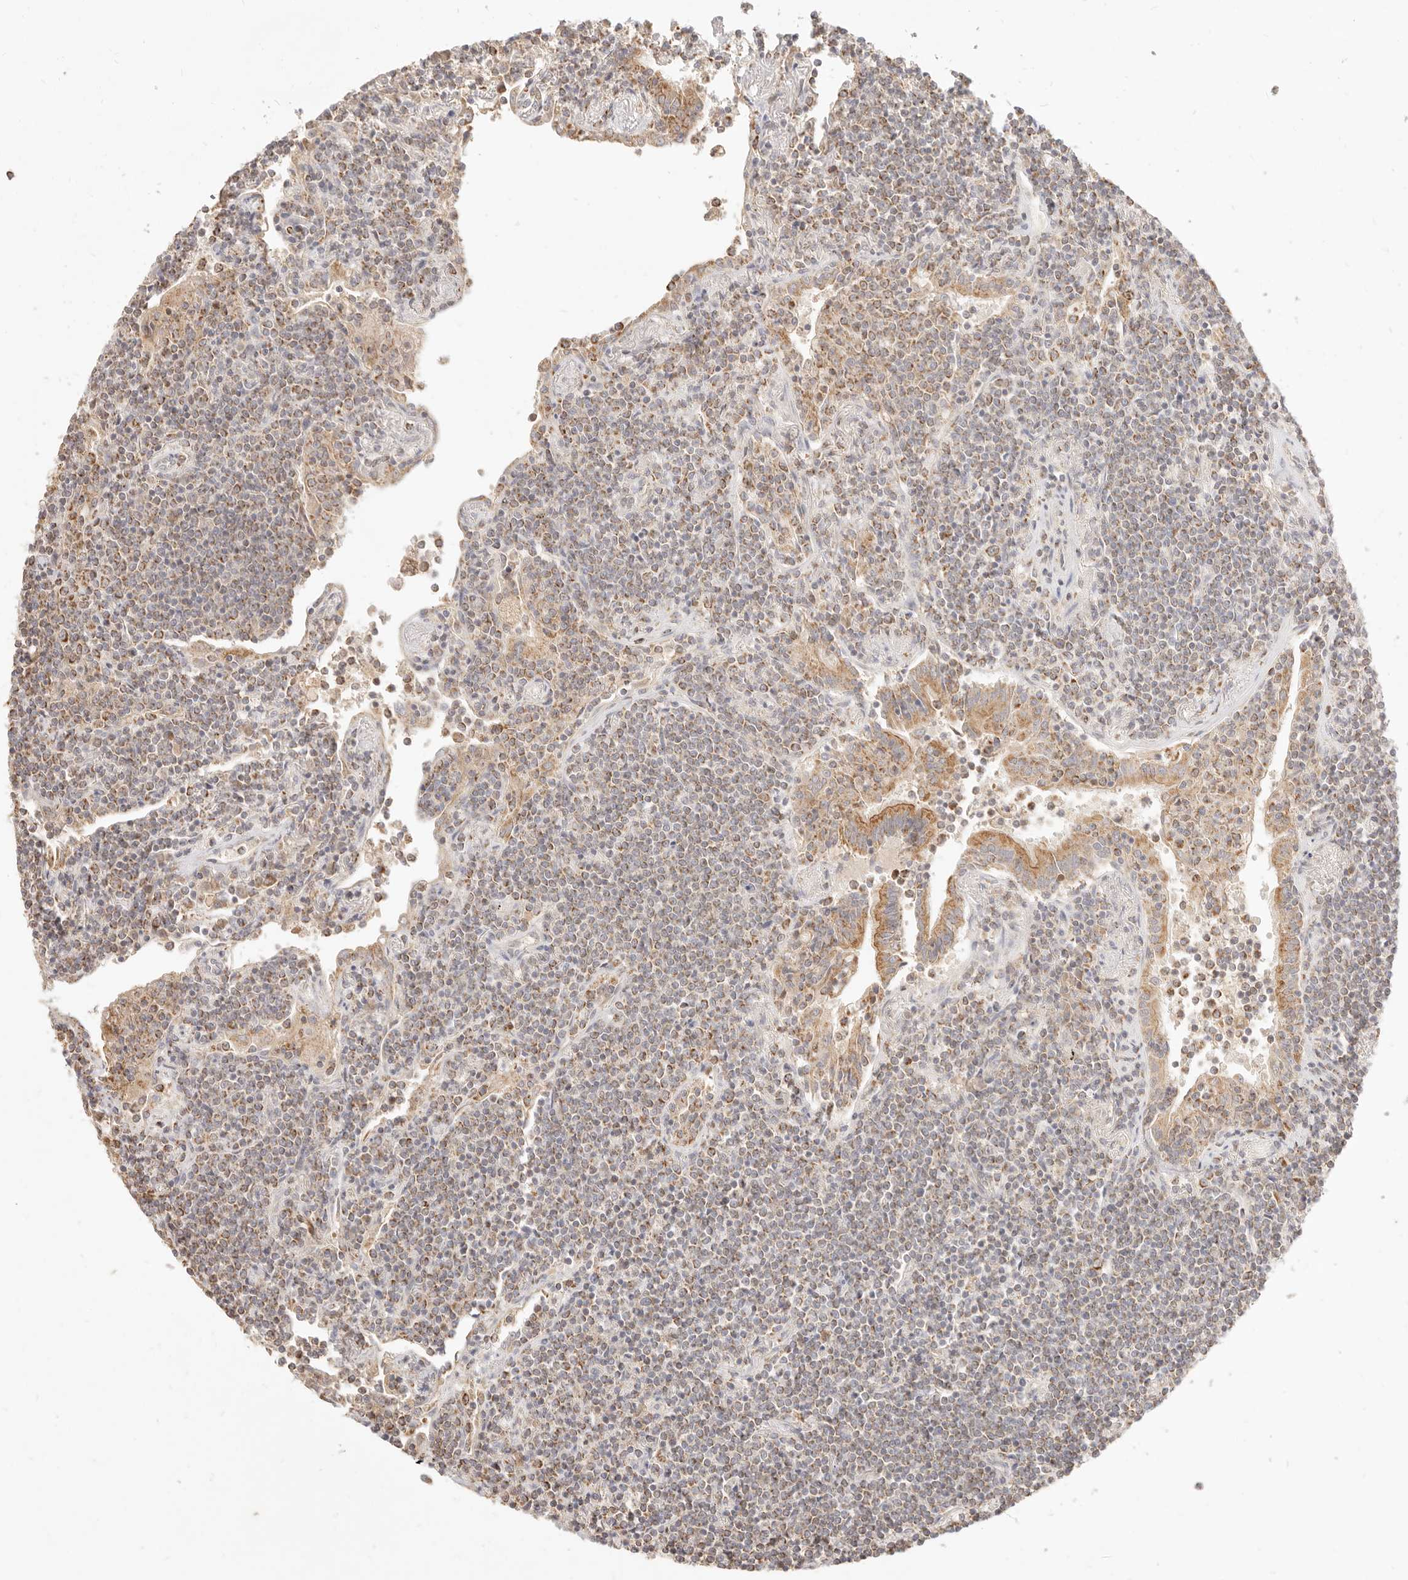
{"staining": {"intensity": "moderate", "quantity": ">75%", "location": "cytoplasmic/membranous"}, "tissue": "lymphoma", "cell_type": "Tumor cells", "image_type": "cancer", "snomed": [{"axis": "morphology", "description": "Malignant lymphoma, non-Hodgkin's type, Low grade"}, {"axis": "topography", "description": "Lung"}], "caption": "Lymphoma stained with a protein marker displays moderate staining in tumor cells.", "gene": "CPLANE2", "patient": {"sex": "female", "age": 71}}